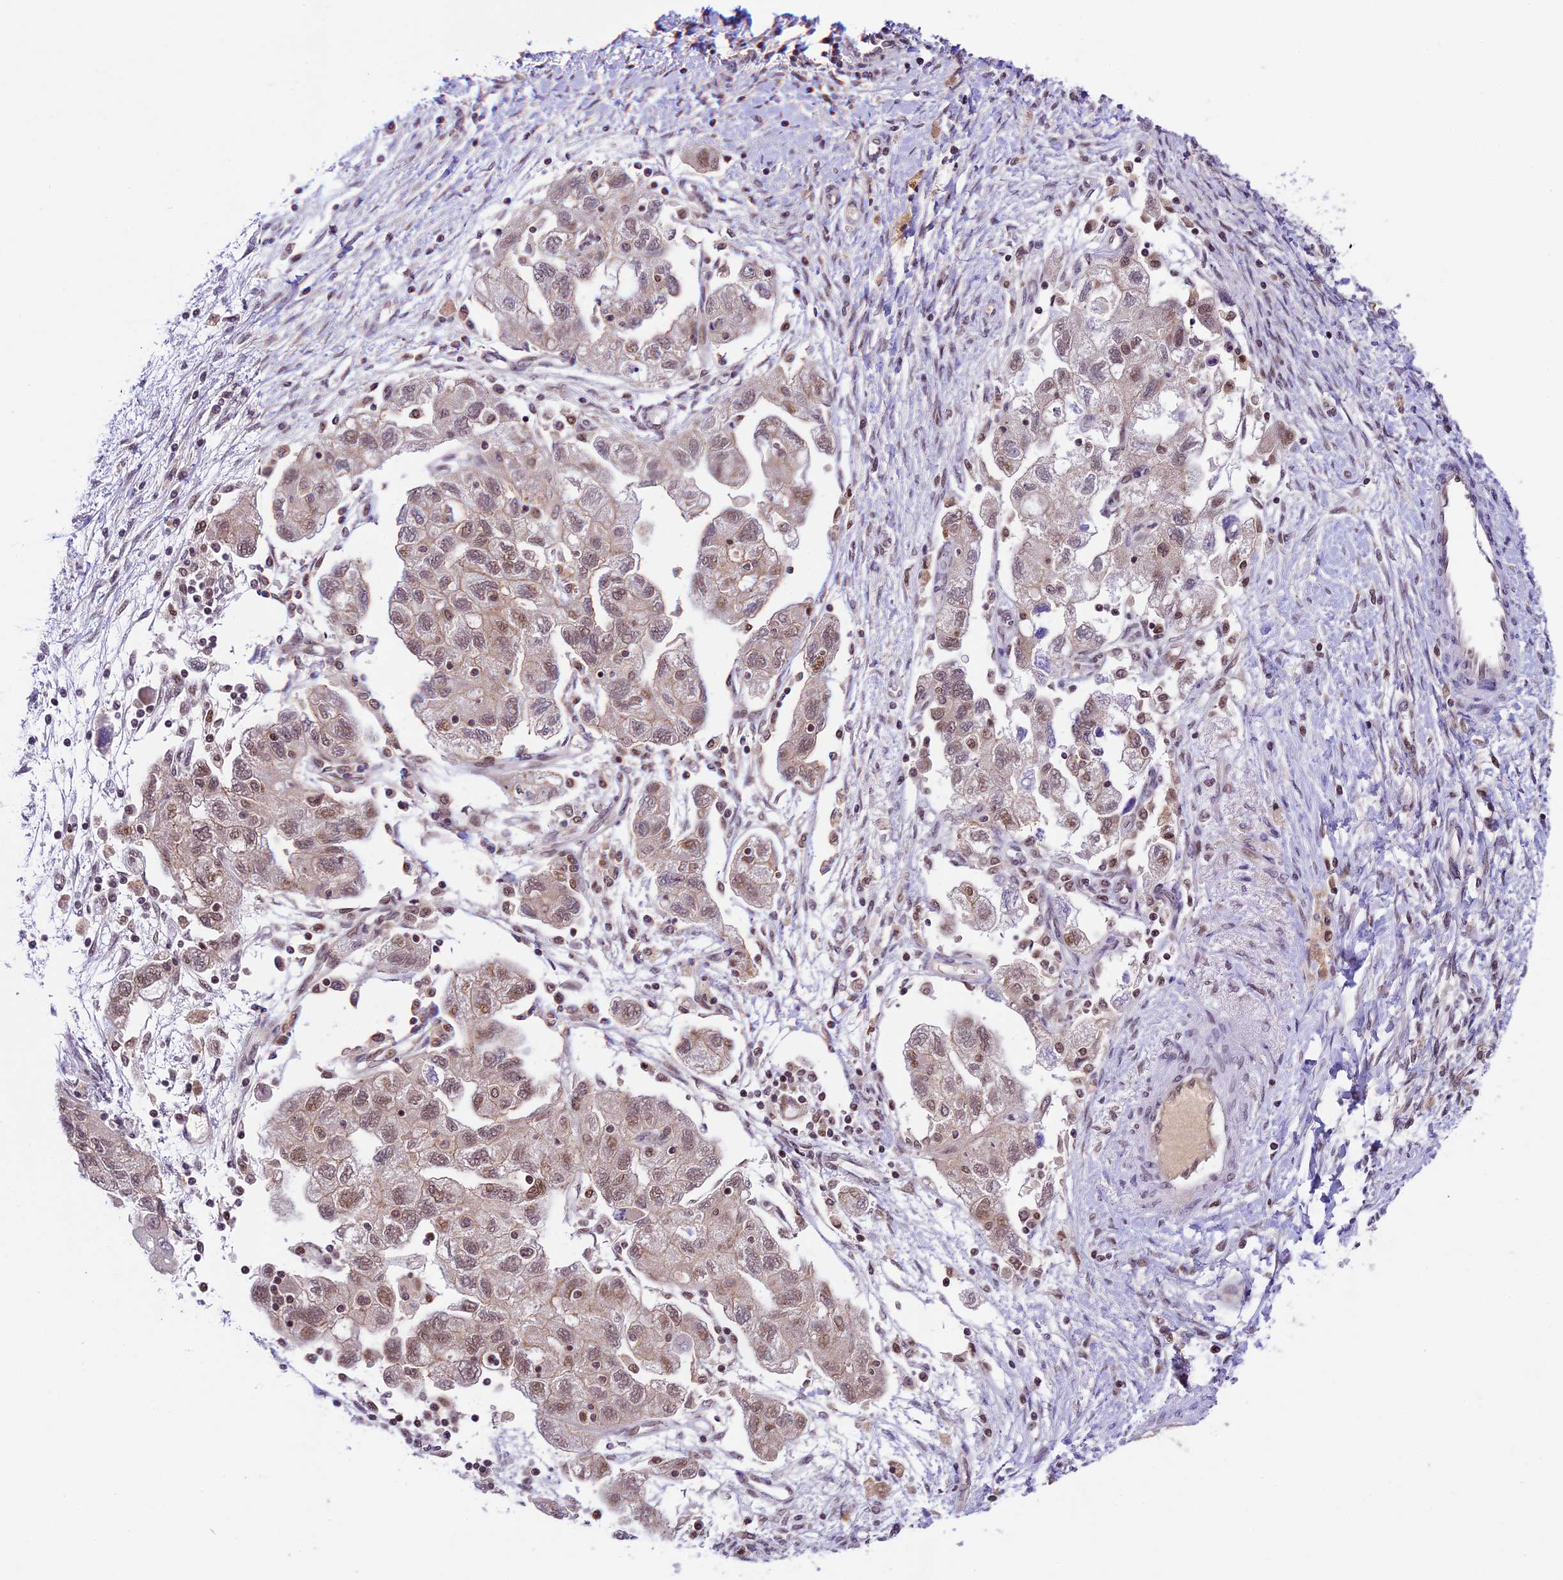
{"staining": {"intensity": "moderate", "quantity": "<25%", "location": "nuclear"}, "tissue": "ovarian cancer", "cell_type": "Tumor cells", "image_type": "cancer", "snomed": [{"axis": "morphology", "description": "Carcinoma, NOS"}, {"axis": "morphology", "description": "Cystadenocarcinoma, serous, NOS"}, {"axis": "topography", "description": "Ovary"}], "caption": "This is an image of immunohistochemistry staining of ovarian cancer, which shows moderate expression in the nuclear of tumor cells.", "gene": "SHKBP1", "patient": {"sex": "female", "age": 69}}